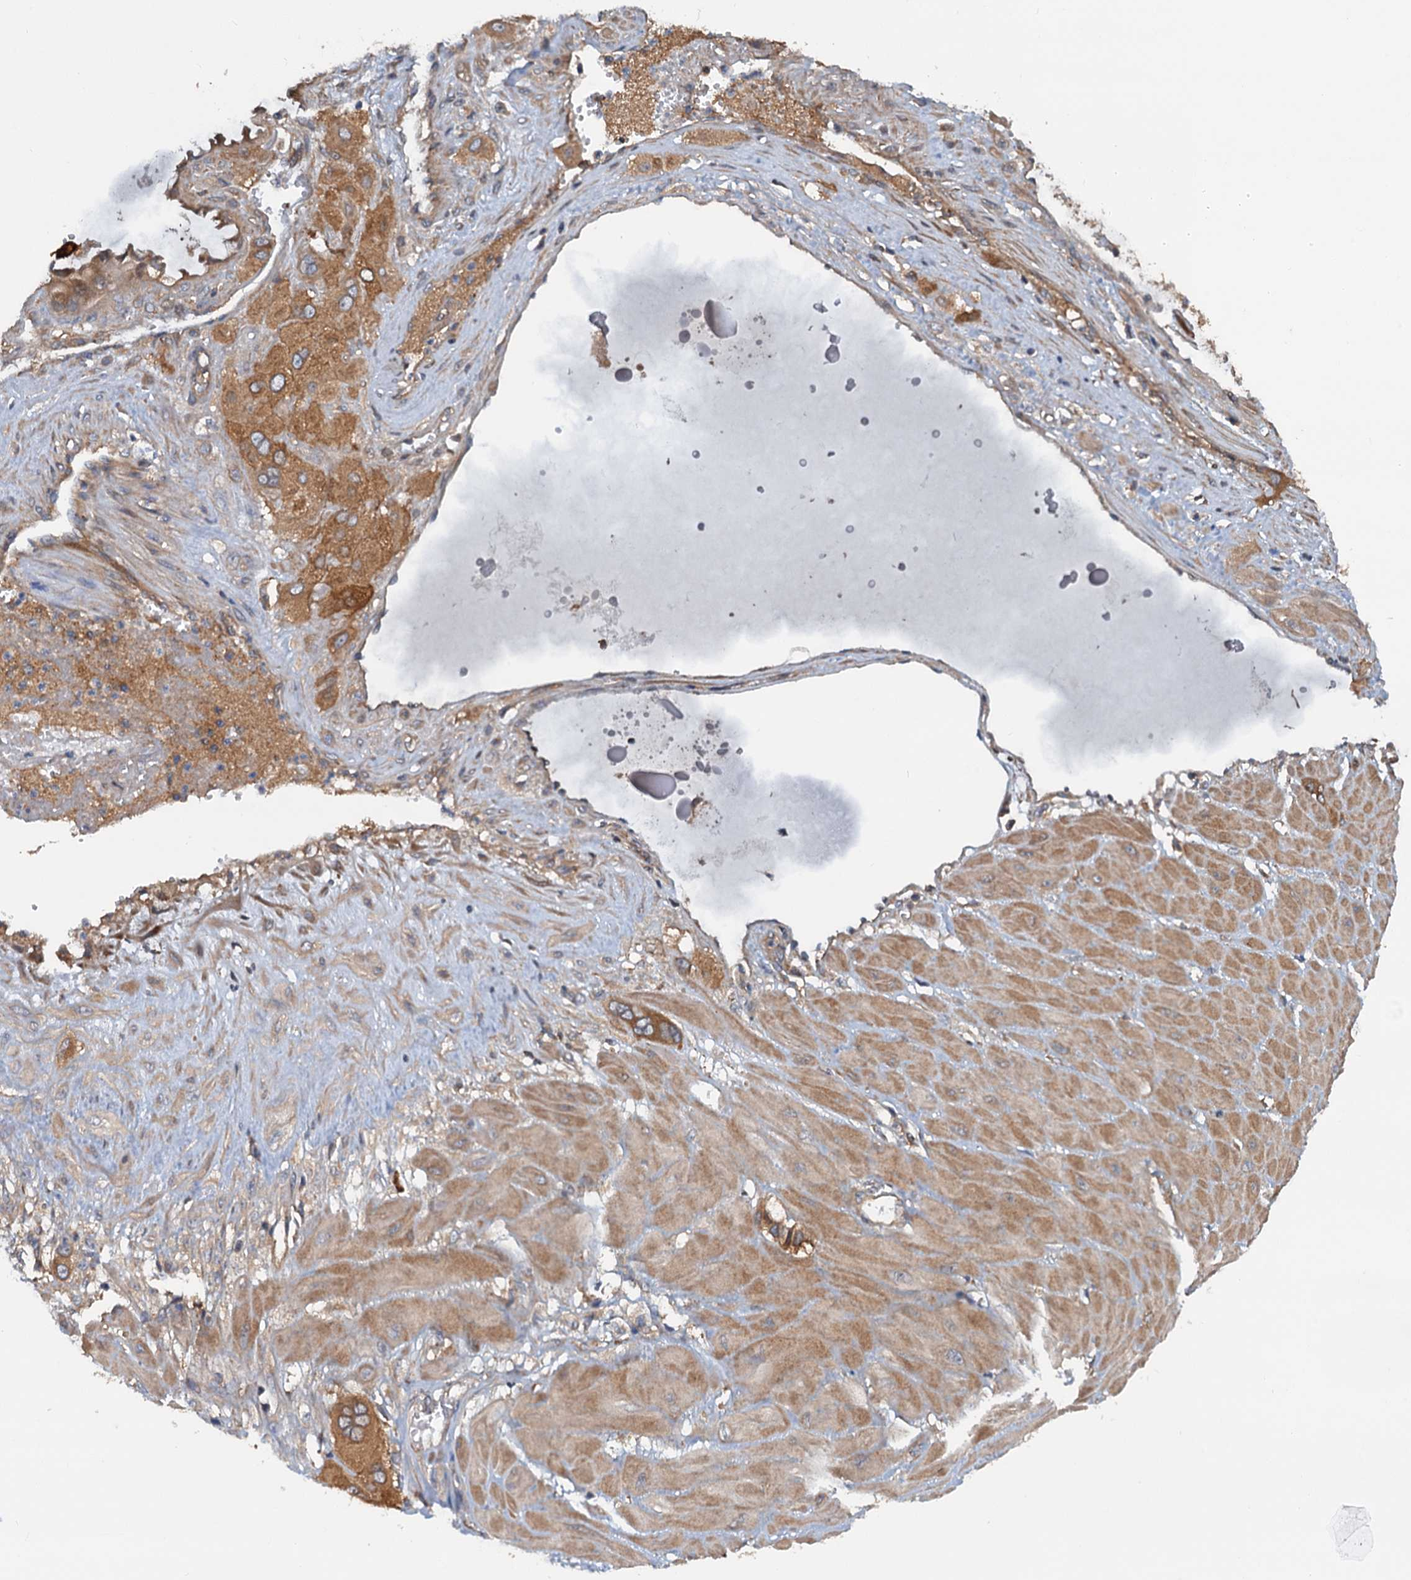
{"staining": {"intensity": "moderate", "quantity": ">75%", "location": "cytoplasmic/membranous"}, "tissue": "cervical cancer", "cell_type": "Tumor cells", "image_type": "cancer", "snomed": [{"axis": "morphology", "description": "Squamous cell carcinoma, NOS"}, {"axis": "topography", "description": "Cervix"}], "caption": "High-power microscopy captured an immunohistochemistry (IHC) image of cervical squamous cell carcinoma, revealing moderate cytoplasmic/membranous positivity in approximately >75% of tumor cells.", "gene": "COG3", "patient": {"sex": "female", "age": 34}}